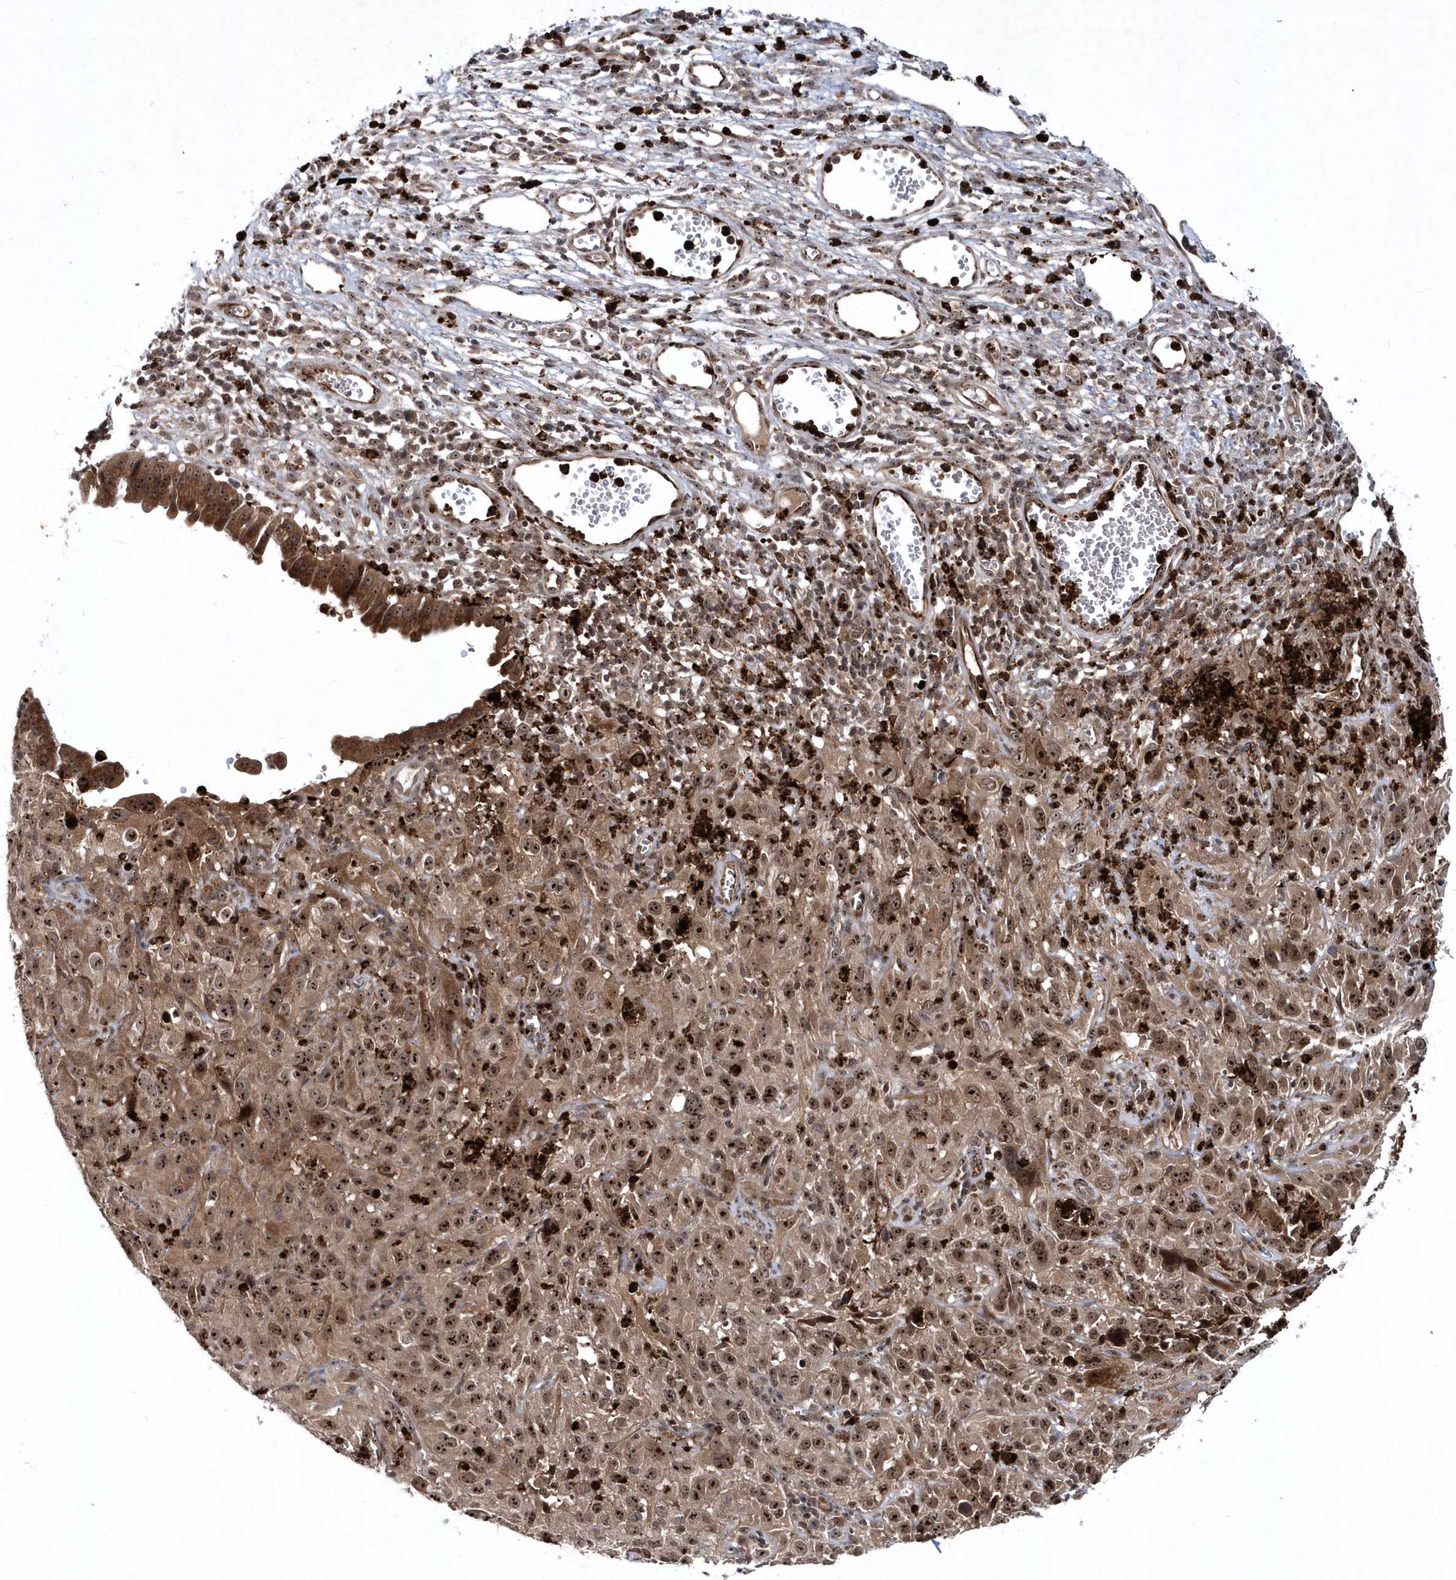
{"staining": {"intensity": "strong", "quantity": ">75%", "location": "cytoplasmic/membranous,nuclear"}, "tissue": "cervical cancer", "cell_type": "Tumor cells", "image_type": "cancer", "snomed": [{"axis": "morphology", "description": "Squamous cell carcinoma, NOS"}, {"axis": "topography", "description": "Cervix"}], "caption": "Protein analysis of cervical cancer (squamous cell carcinoma) tissue reveals strong cytoplasmic/membranous and nuclear staining in about >75% of tumor cells. Using DAB (brown) and hematoxylin (blue) stains, captured at high magnification using brightfield microscopy.", "gene": "SOWAHB", "patient": {"sex": "female", "age": 32}}